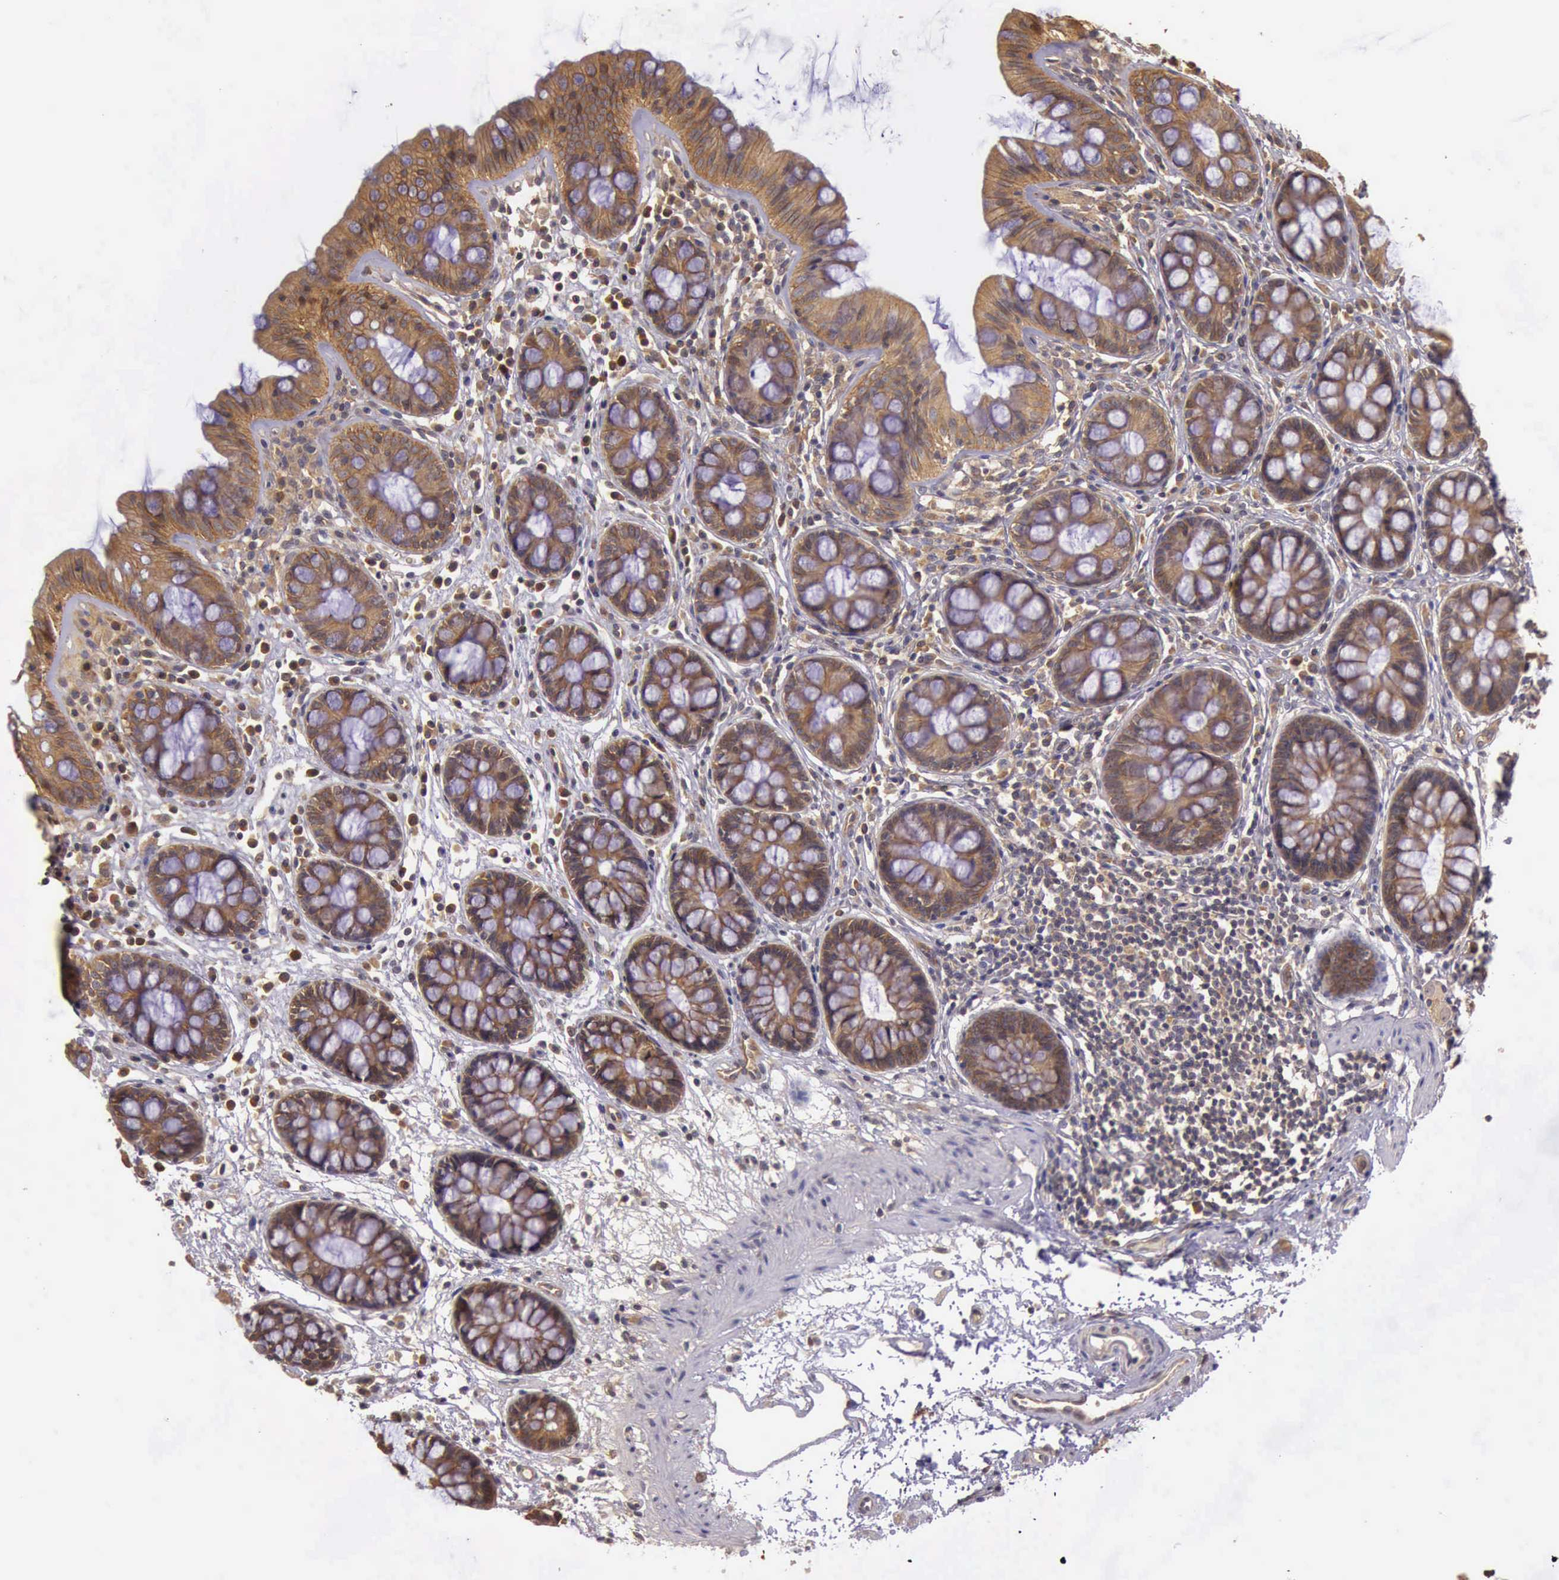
{"staining": {"intensity": "weak", "quantity": "25%-75%", "location": "cytoplasmic/membranous"}, "tissue": "colon", "cell_type": "Endothelial cells", "image_type": "normal", "snomed": [{"axis": "morphology", "description": "Normal tissue, NOS"}, {"axis": "topography", "description": "Colon"}], "caption": "Immunohistochemical staining of normal human colon exhibits low levels of weak cytoplasmic/membranous positivity in approximately 25%-75% of endothelial cells. (Stains: DAB in brown, nuclei in blue, Microscopy: brightfield microscopy at high magnification).", "gene": "EIF5", "patient": {"sex": "female", "age": 52}}